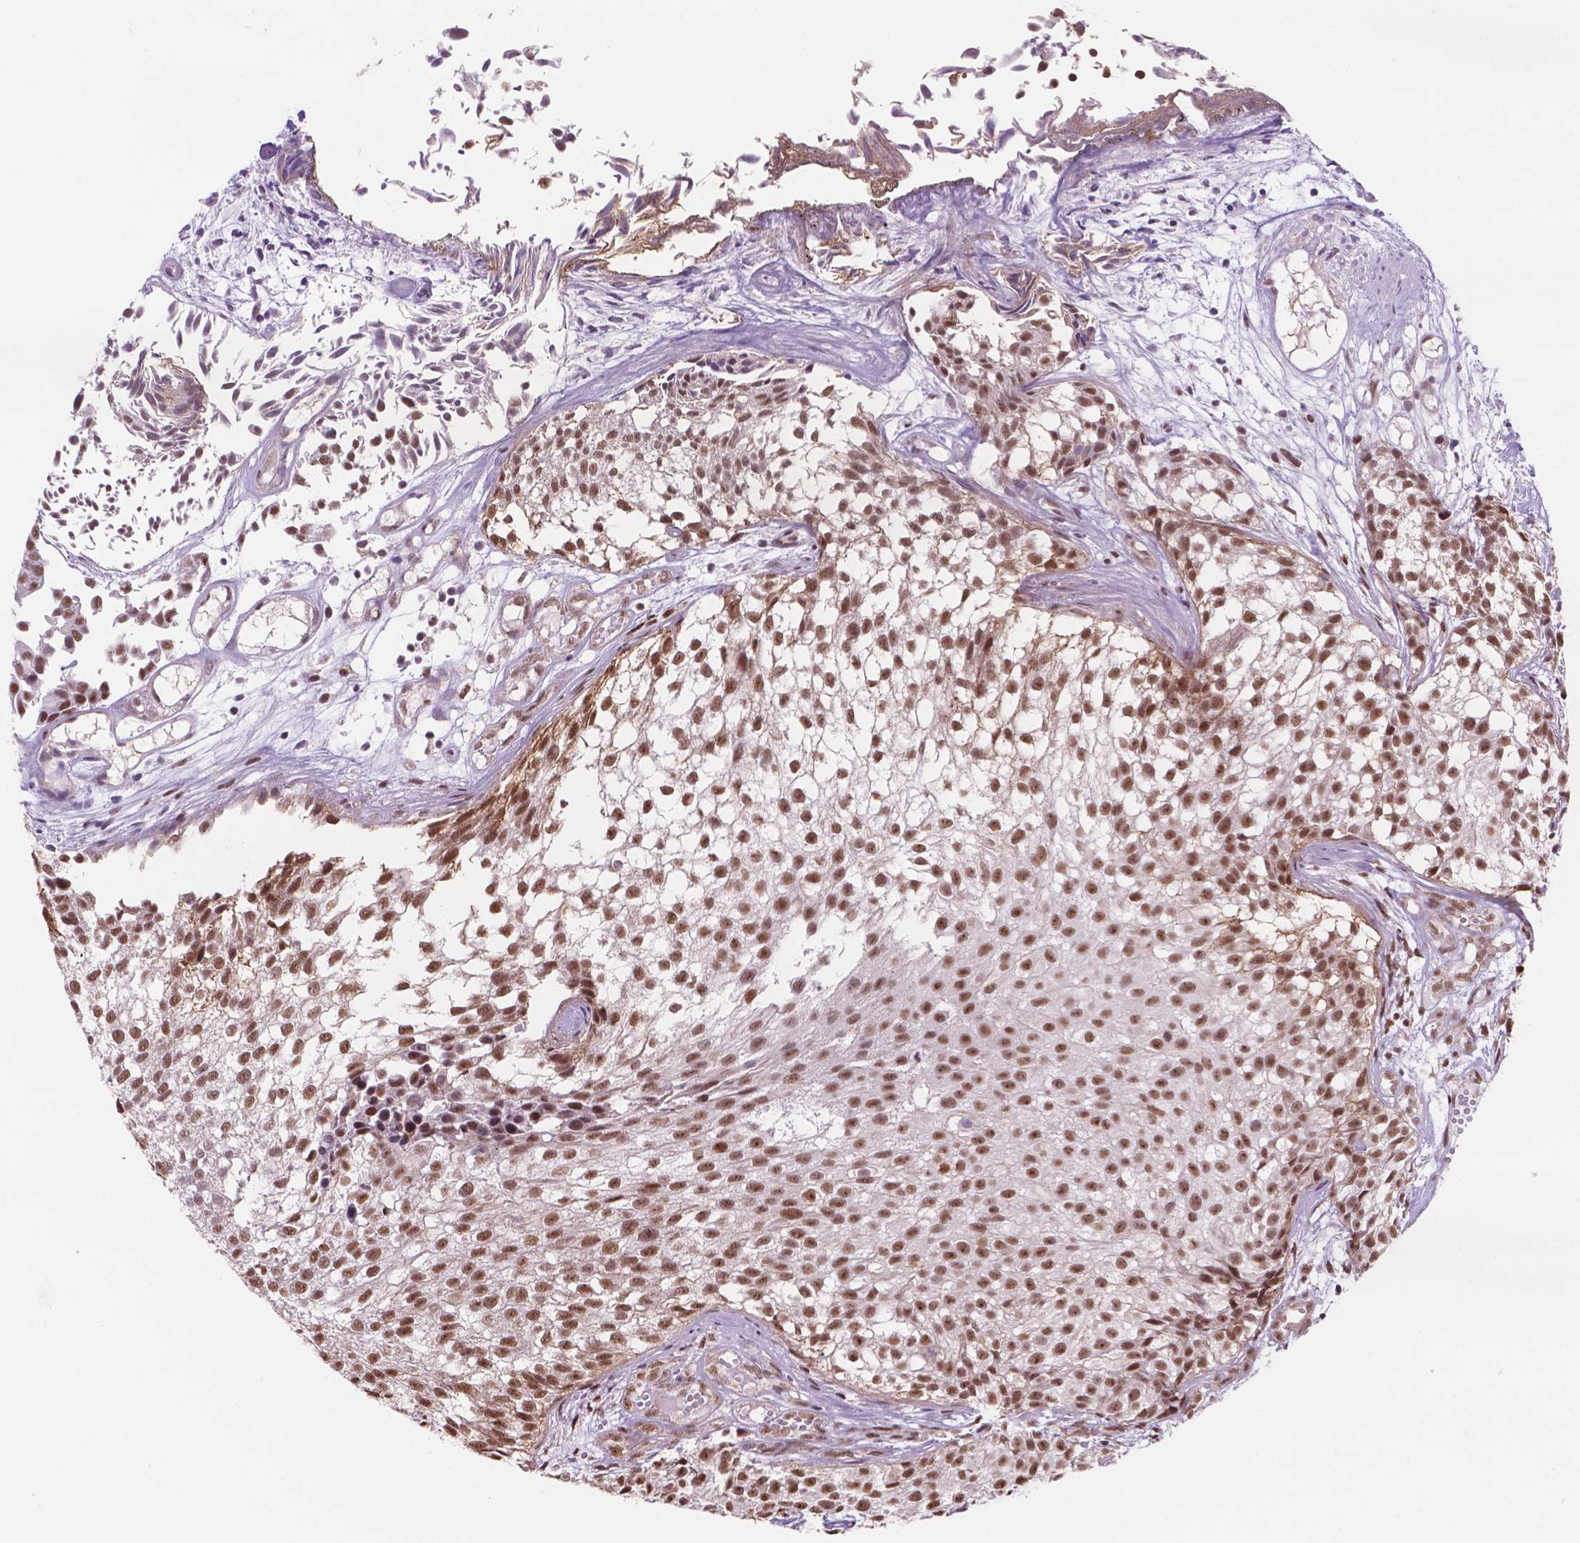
{"staining": {"intensity": "moderate", "quantity": ">75%", "location": "nuclear"}, "tissue": "urothelial cancer", "cell_type": "Tumor cells", "image_type": "cancer", "snomed": [{"axis": "morphology", "description": "Urothelial carcinoma, Low grade"}, {"axis": "topography", "description": "Urinary bladder"}], "caption": "Protein staining of urothelial cancer tissue exhibits moderate nuclear expression in approximately >75% of tumor cells.", "gene": "NDUFA10", "patient": {"sex": "male", "age": 70}}